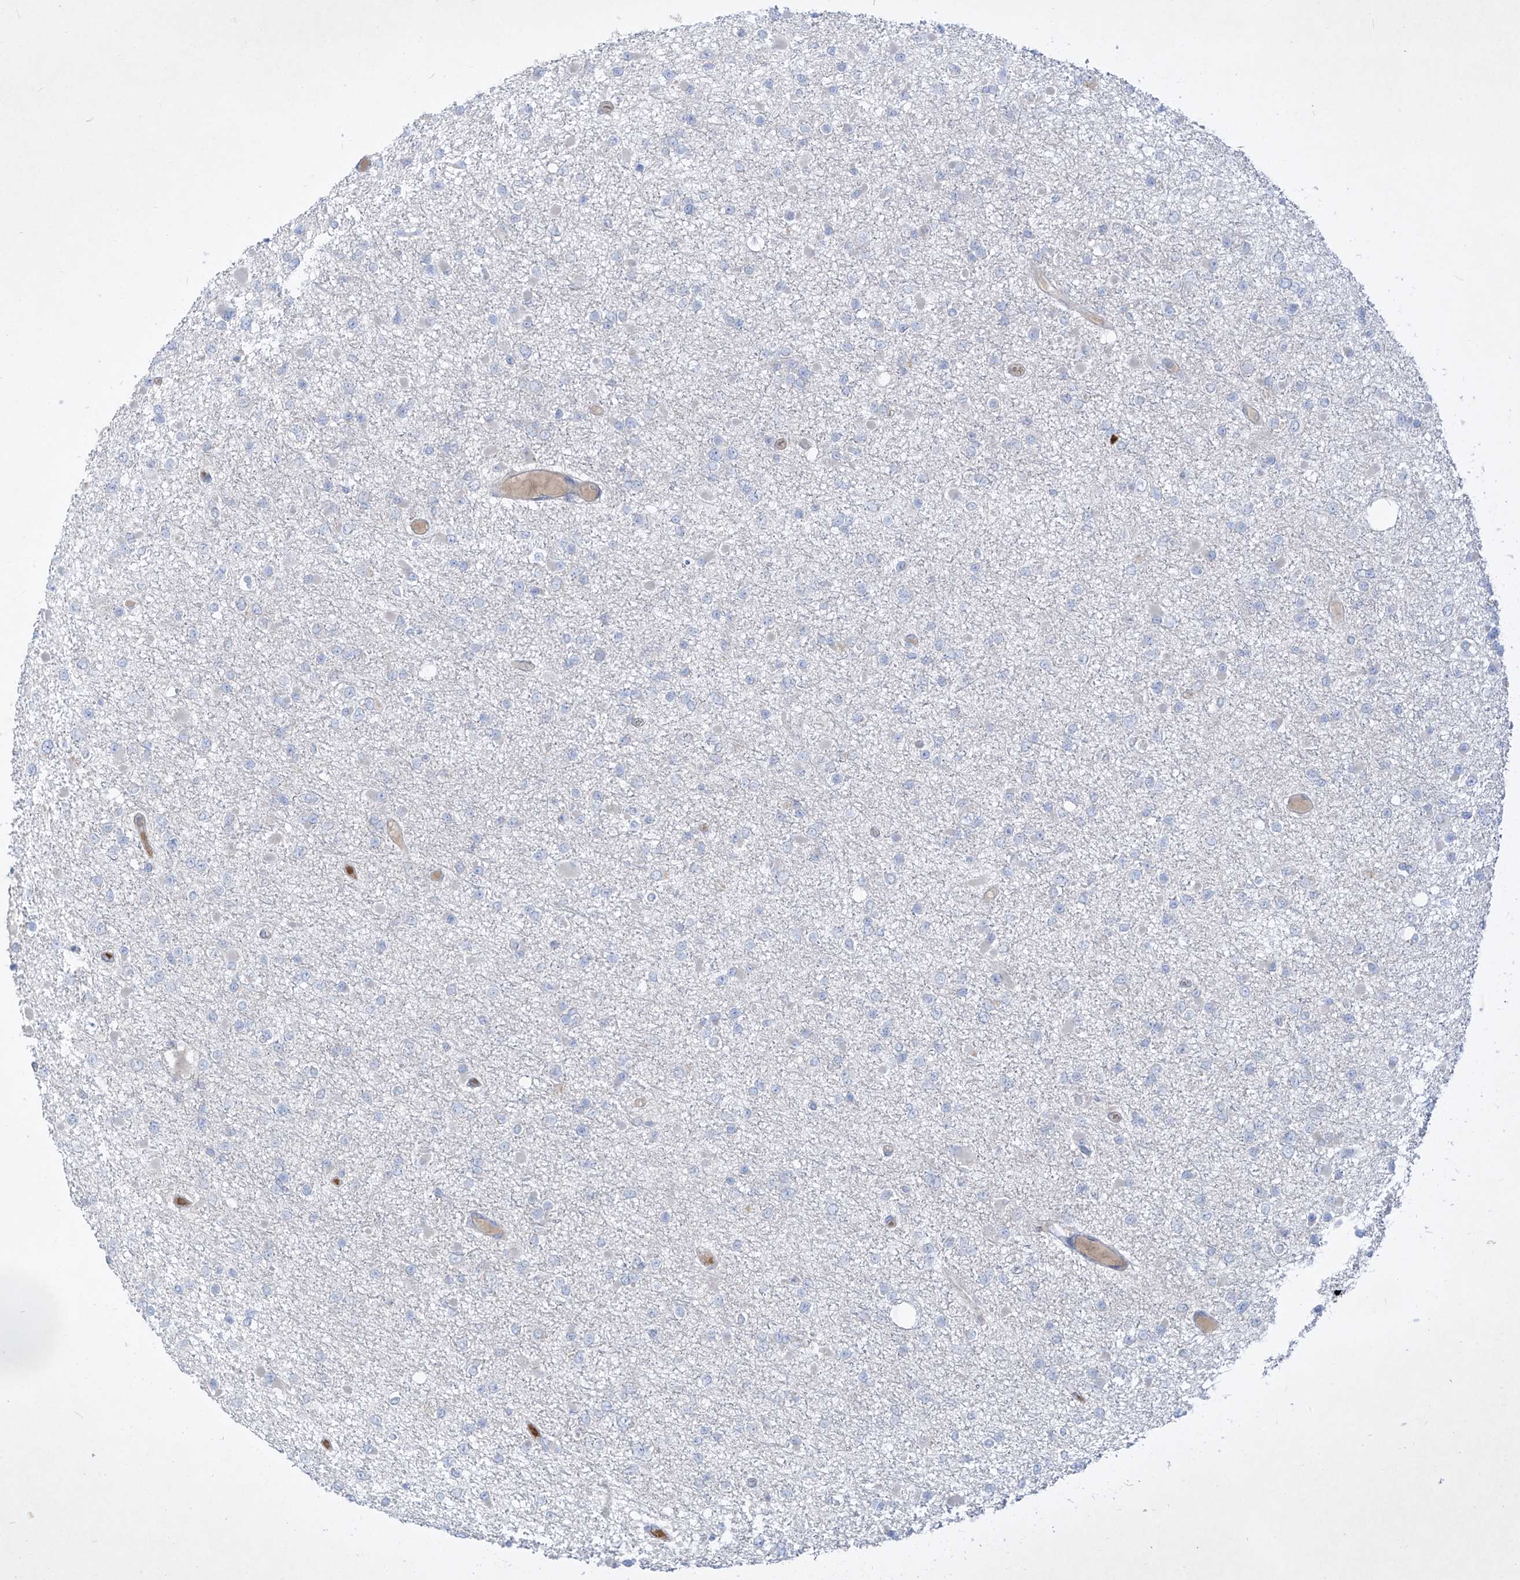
{"staining": {"intensity": "negative", "quantity": "none", "location": "none"}, "tissue": "glioma", "cell_type": "Tumor cells", "image_type": "cancer", "snomed": [{"axis": "morphology", "description": "Glioma, malignant, Low grade"}, {"axis": "topography", "description": "Brain"}], "caption": "Histopathology image shows no protein positivity in tumor cells of malignant glioma (low-grade) tissue. (DAB (3,3'-diaminobenzidine) immunohistochemistry (IHC) with hematoxylin counter stain).", "gene": "DGKQ", "patient": {"sex": "female", "age": 22}}